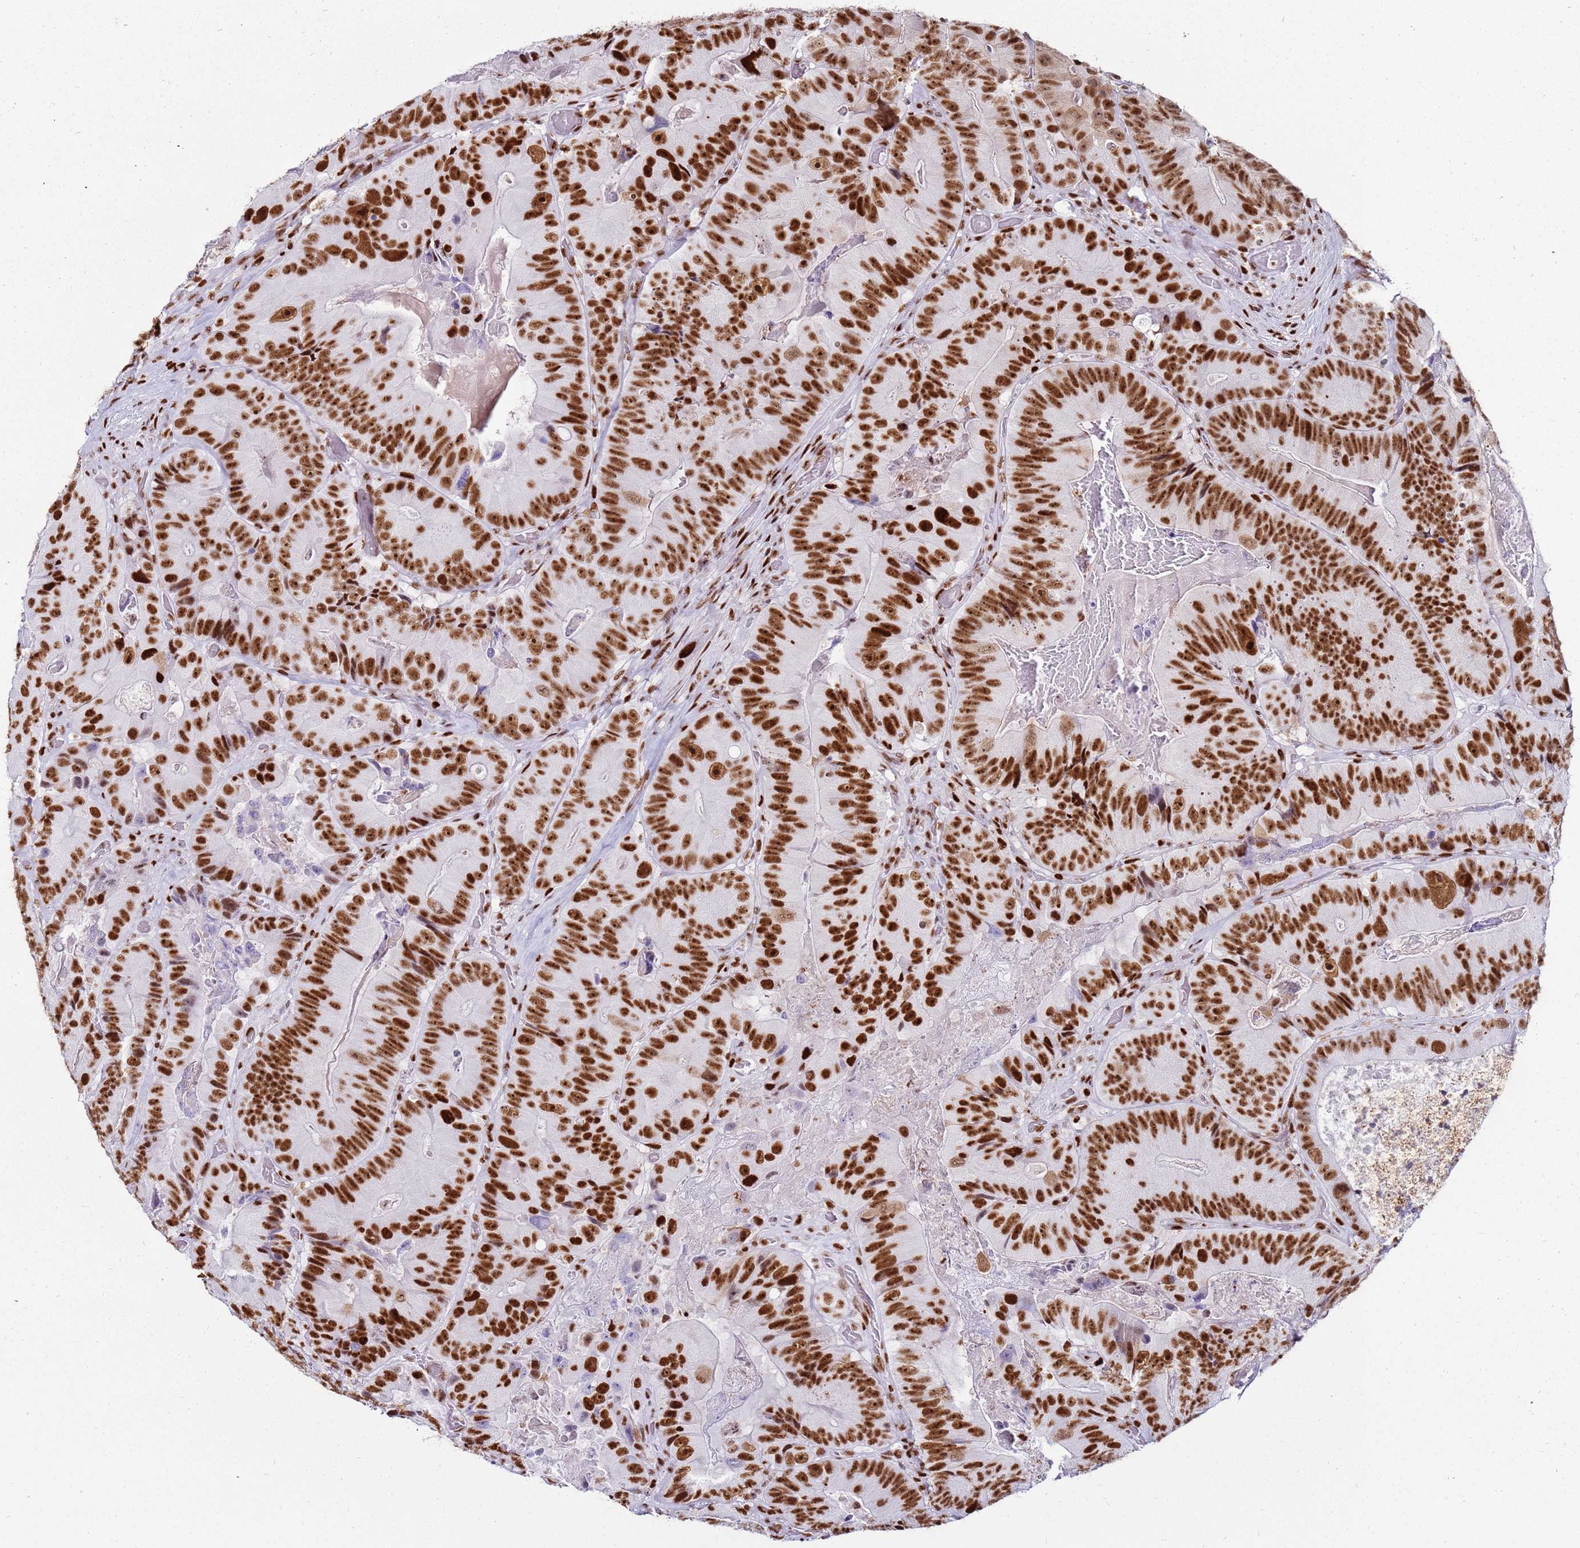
{"staining": {"intensity": "strong", "quantity": ">75%", "location": "nuclear"}, "tissue": "colorectal cancer", "cell_type": "Tumor cells", "image_type": "cancer", "snomed": [{"axis": "morphology", "description": "Adenocarcinoma, NOS"}, {"axis": "topography", "description": "Colon"}], "caption": "Colorectal adenocarcinoma stained with a brown dye demonstrates strong nuclear positive positivity in approximately >75% of tumor cells.", "gene": "KPNA4", "patient": {"sex": "female", "age": 86}}